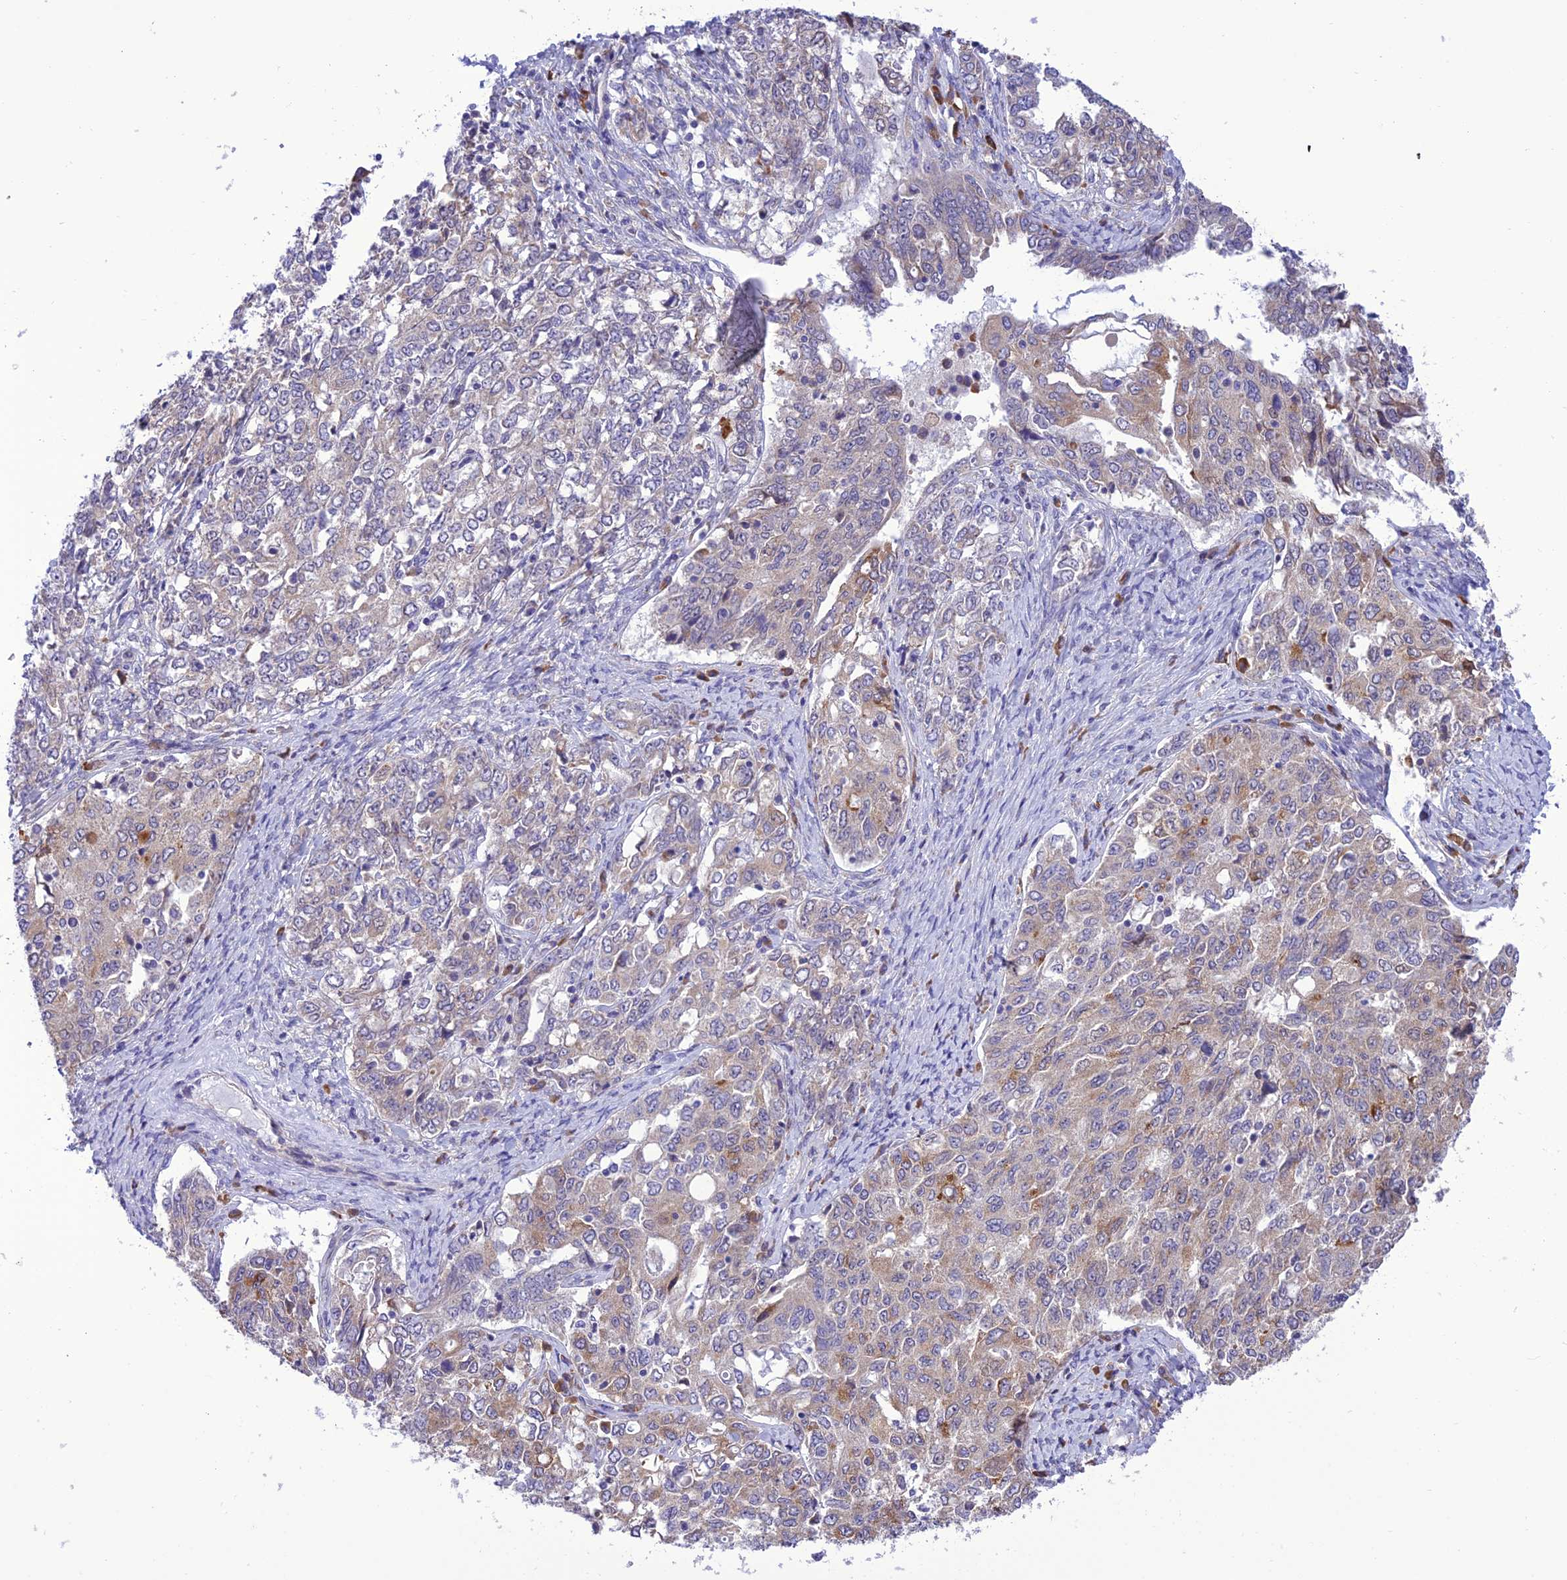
{"staining": {"intensity": "weak", "quantity": "<25%", "location": "cytoplasmic/membranous"}, "tissue": "ovarian cancer", "cell_type": "Tumor cells", "image_type": "cancer", "snomed": [{"axis": "morphology", "description": "Carcinoma, endometroid"}, {"axis": "topography", "description": "Ovary"}], "caption": "Tumor cells show no significant expression in ovarian cancer (endometroid carcinoma).", "gene": "RNF126", "patient": {"sex": "female", "age": 62}}